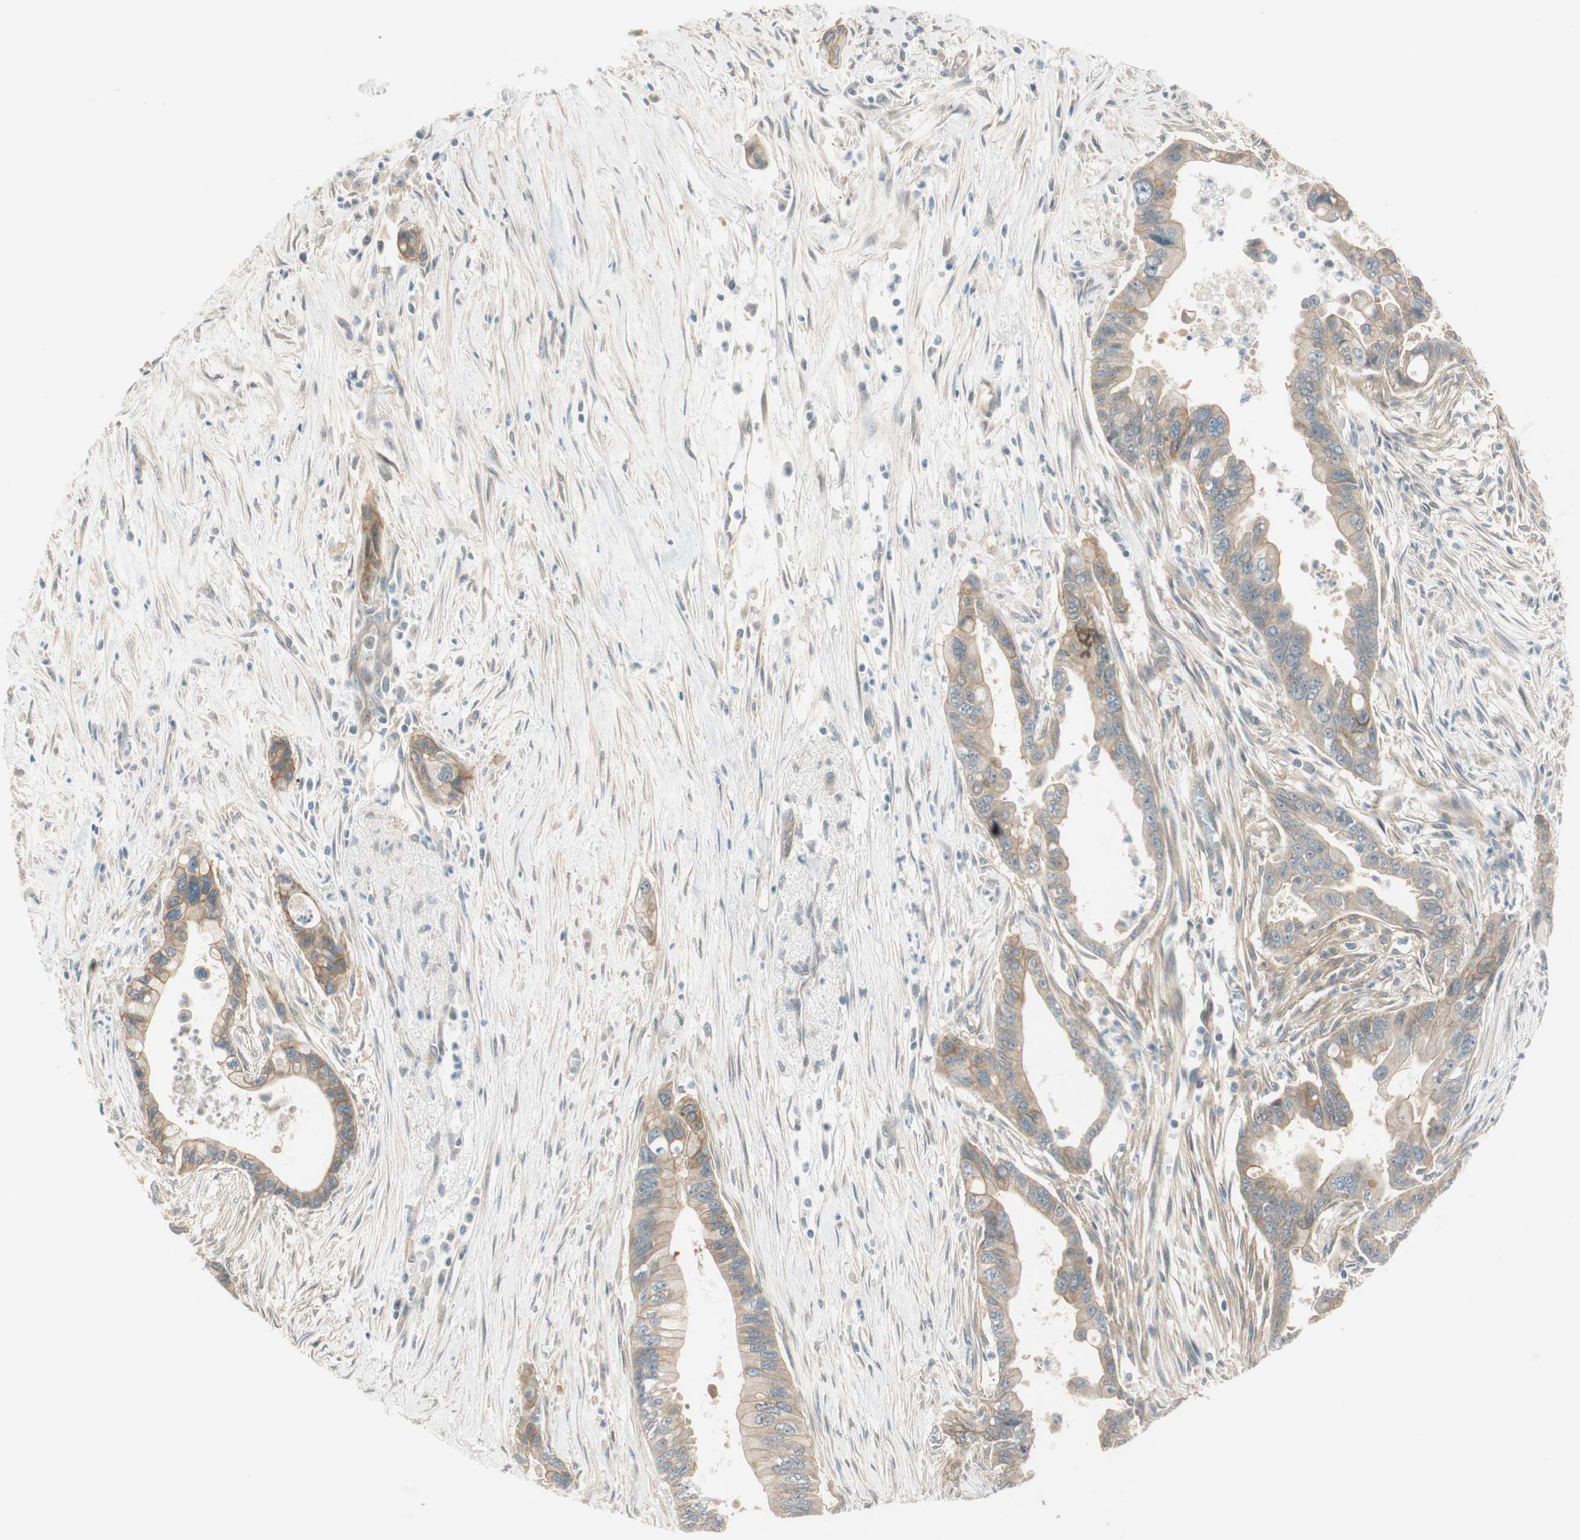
{"staining": {"intensity": "moderate", "quantity": ">75%", "location": "cytoplasmic/membranous"}, "tissue": "pancreatic cancer", "cell_type": "Tumor cells", "image_type": "cancer", "snomed": [{"axis": "morphology", "description": "Adenocarcinoma, NOS"}, {"axis": "topography", "description": "Pancreas"}], "caption": "Pancreatic adenocarcinoma stained with immunohistochemistry exhibits moderate cytoplasmic/membranous expression in about >75% of tumor cells.", "gene": "PSMD8", "patient": {"sex": "male", "age": 70}}